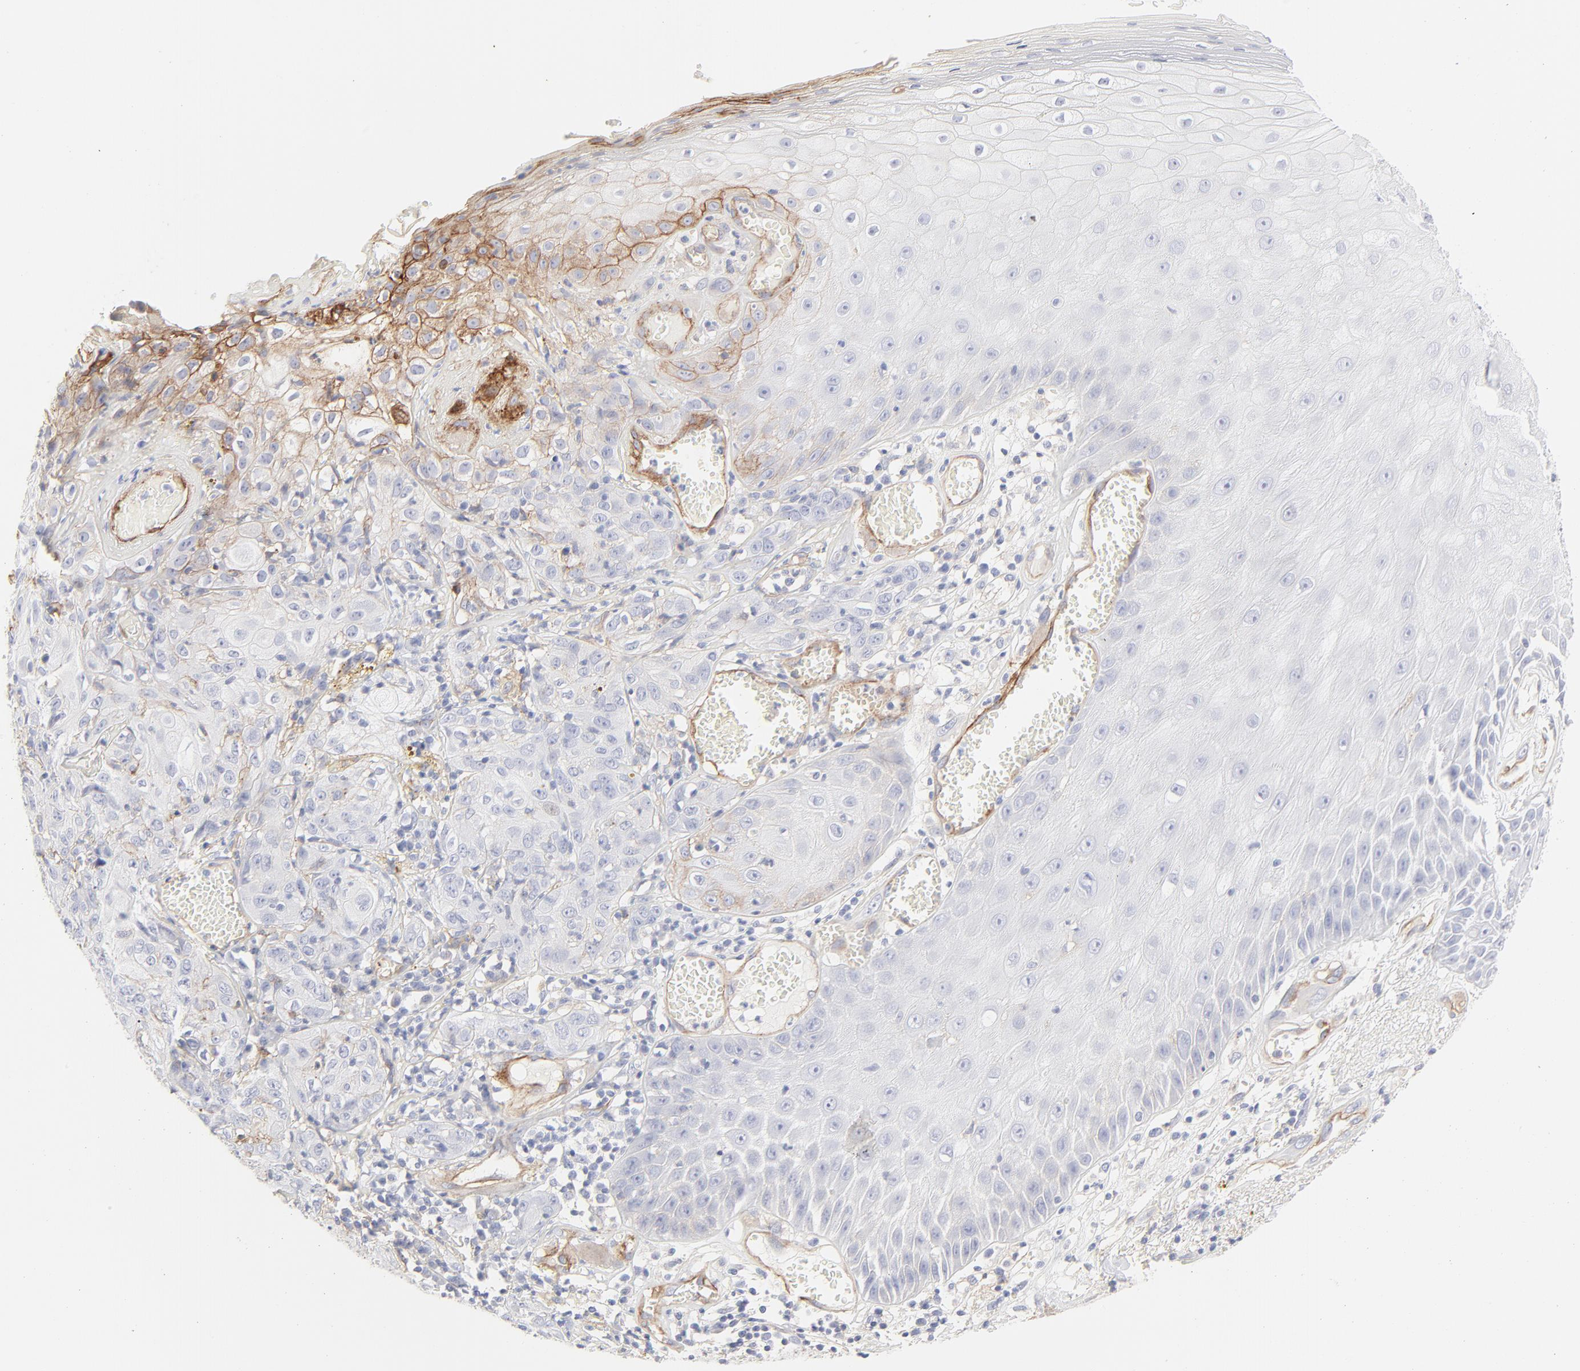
{"staining": {"intensity": "negative", "quantity": "none", "location": "none"}, "tissue": "skin cancer", "cell_type": "Tumor cells", "image_type": "cancer", "snomed": [{"axis": "morphology", "description": "Squamous cell carcinoma, NOS"}, {"axis": "topography", "description": "Skin"}], "caption": "Immunohistochemical staining of human skin squamous cell carcinoma reveals no significant staining in tumor cells. The staining is performed using DAB brown chromogen with nuclei counter-stained in using hematoxylin.", "gene": "ITGA5", "patient": {"sex": "male", "age": 65}}